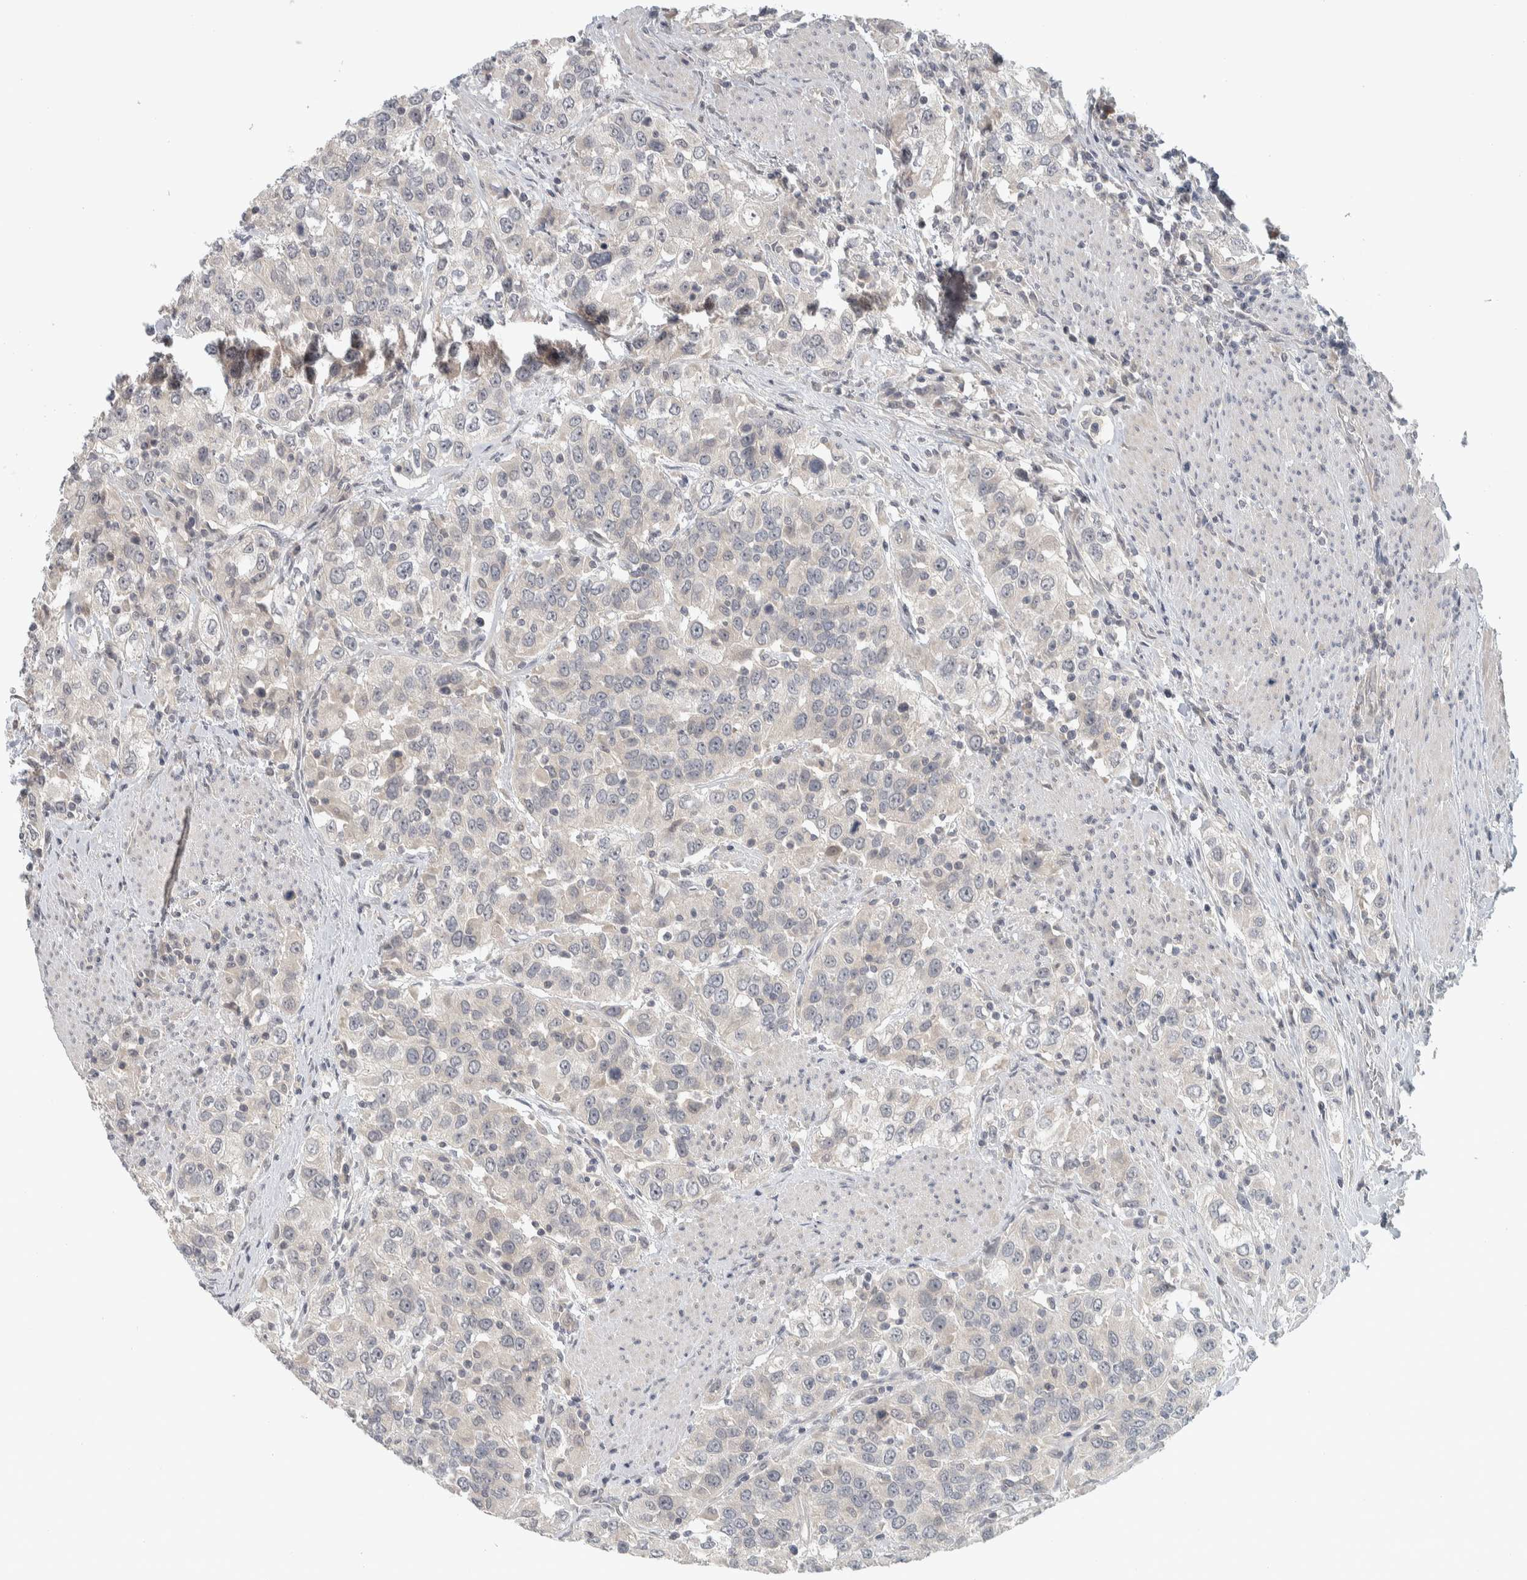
{"staining": {"intensity": "negative", "quantity": "none", "location": "none"}, "tissue": "urothelial cancer", "cell_type": "Tumor cells", "image_type": "cancer", "snomed": [{"axis": "morphology", "description": "Urothelial carcinoma, High grade"}, {"axis": "topography", "description": "Urinary bladder"}], "caption": "Tumor cells are negative for protein expression in human urothelial cancer. Brightfield microscopy of IHC stained with DAB (3,3'-diaminobenzidine) (brown) and hematoxylin (blue), captured at high magnification.", "gene": "AFP", "patient": {"sex": "female", "age": 80}}